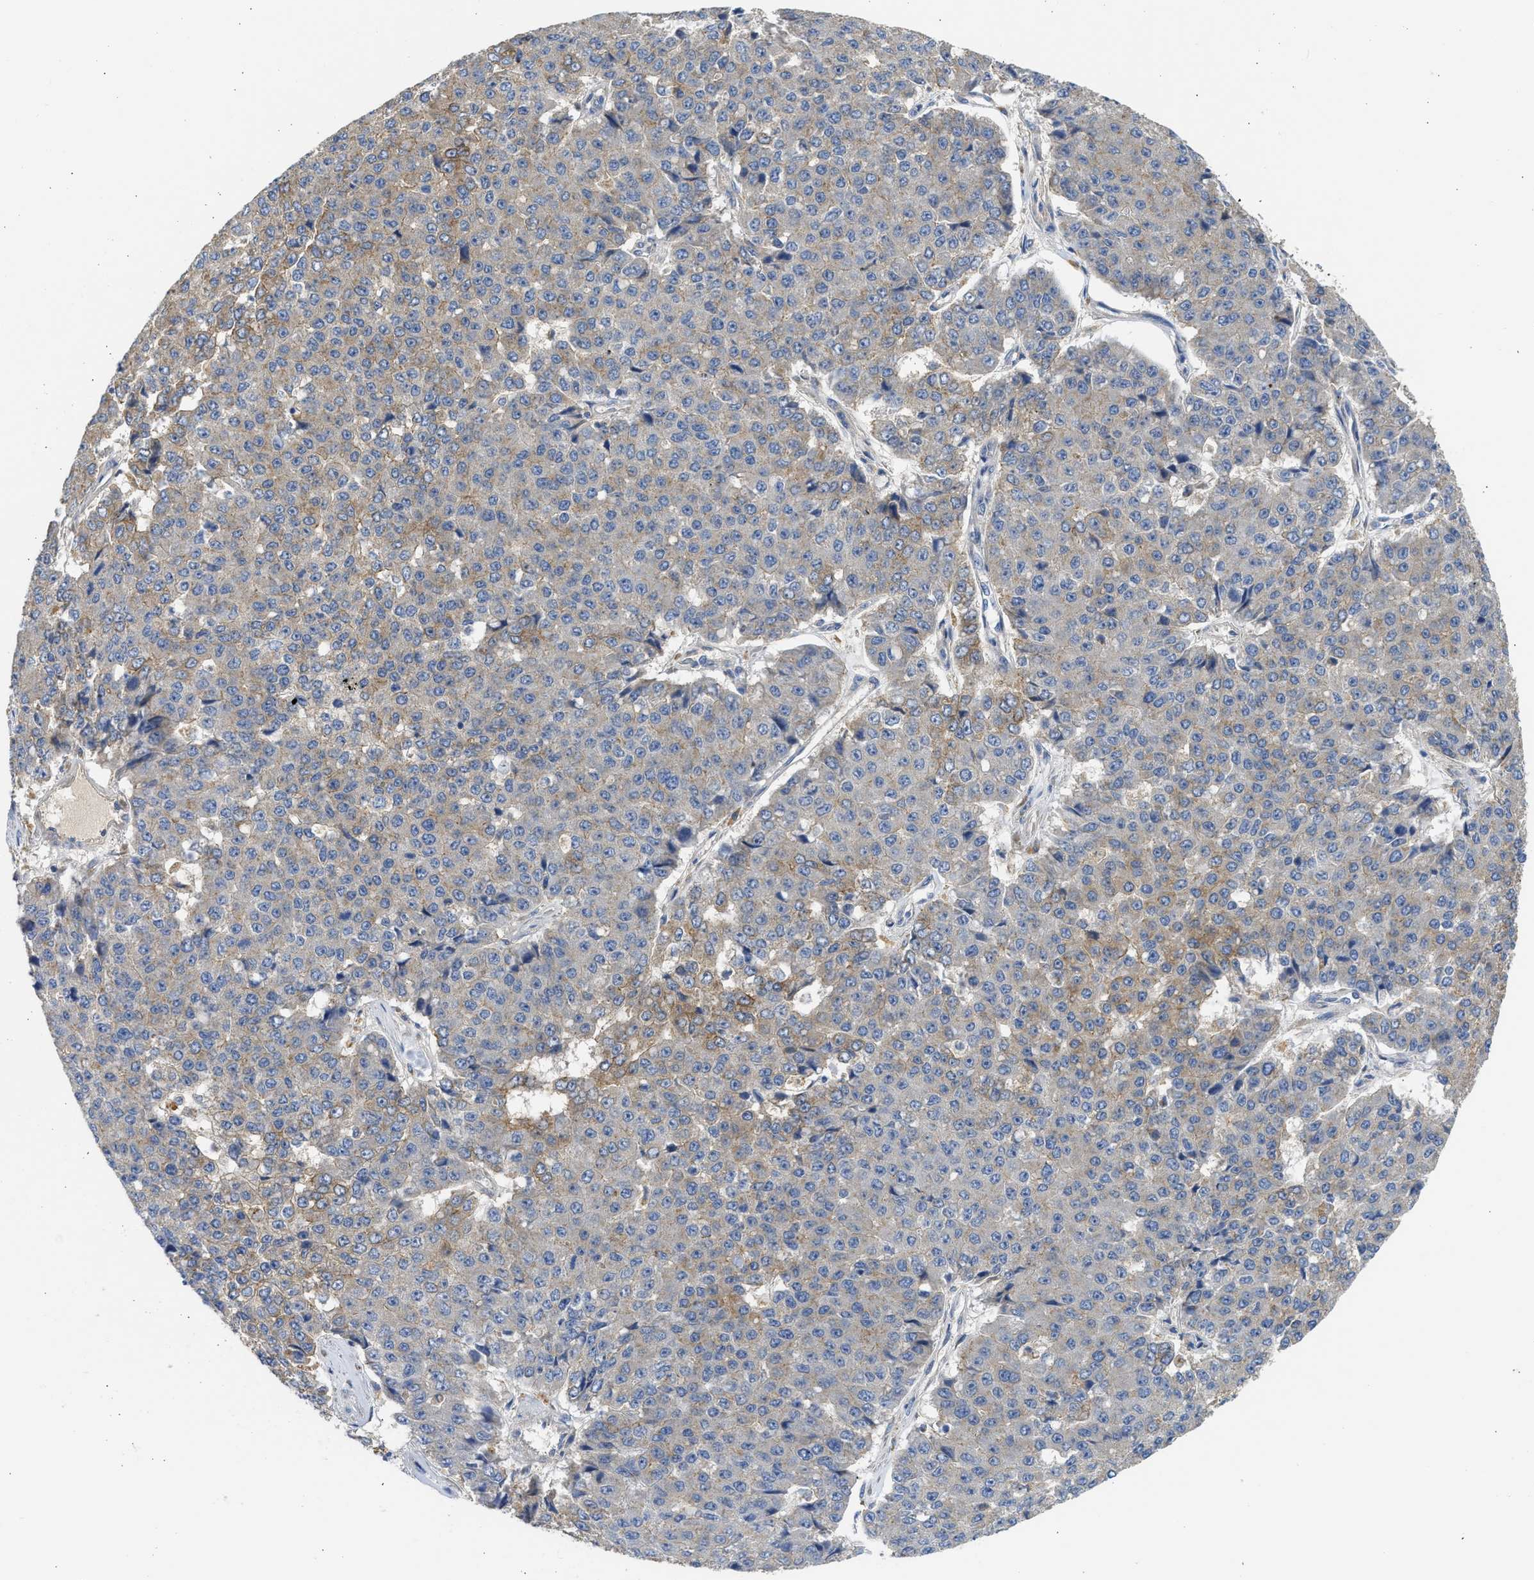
{"staining": {"intensity": "moderate", "quantity": "25%-75%", "location": "cytoplasmic/membranous"}, "tissue": "pancreatic cancer", "cell_type": "Tumor cells", "image_type": "cancer", "snomed": [{"axis": "morphology", "description": "Adenocarcinoma, NOS"}, {"axis": "topography", "description": "Pancreas"}], "caption": "Protein expression analysis of pancreatic adenocarcinoma demonstrates moderate cytoplasmic/membranous expression in about 25%-75% of tumor cells. Immunohistochemistry stains the protein in brown and the nuclei are stained blue.", "gene": "CSRNP2", "patient": {"sex": "male", "age": 50}}